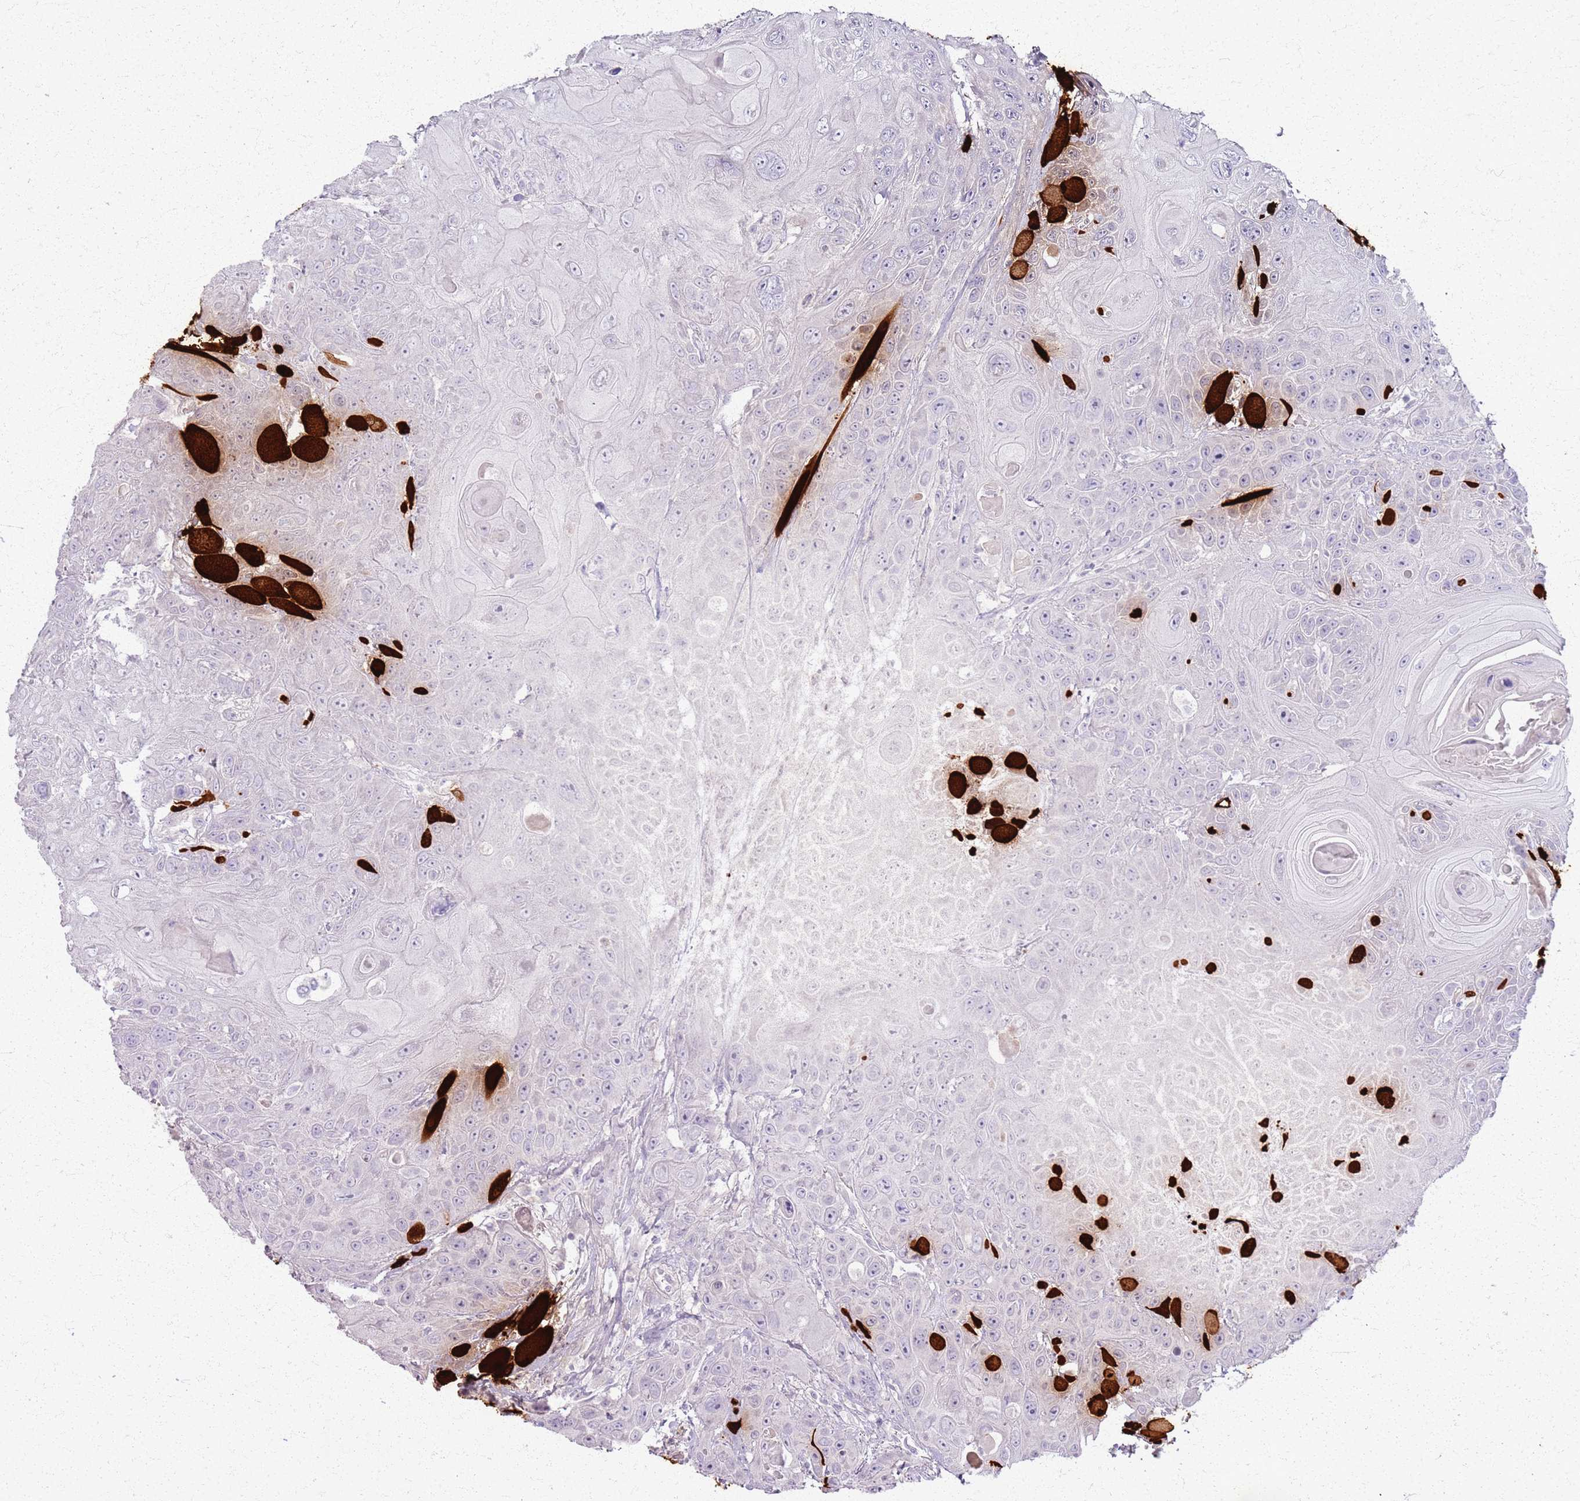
{"staining": {"intensity": "negative", "quantity": "none", "location": "none"}, "tissue": "head and neck cancer", "cell_type": "Tumor cells", "image_type": "cancer", "snomed": [{"axis": "morphology", "description": "Squamous cell carcinoma, NOS"}, {"axis": "topography", "description": "Head-Neck"}], "caption": "DAB immunohistochemical staining of human head and neck cancer (squamous cell carcinoma) displays no significant expression in tumor cells. Nuclei are stained in blue.", "gene": "CSRP3", "patient": {"sex": "female", "age": 59}}